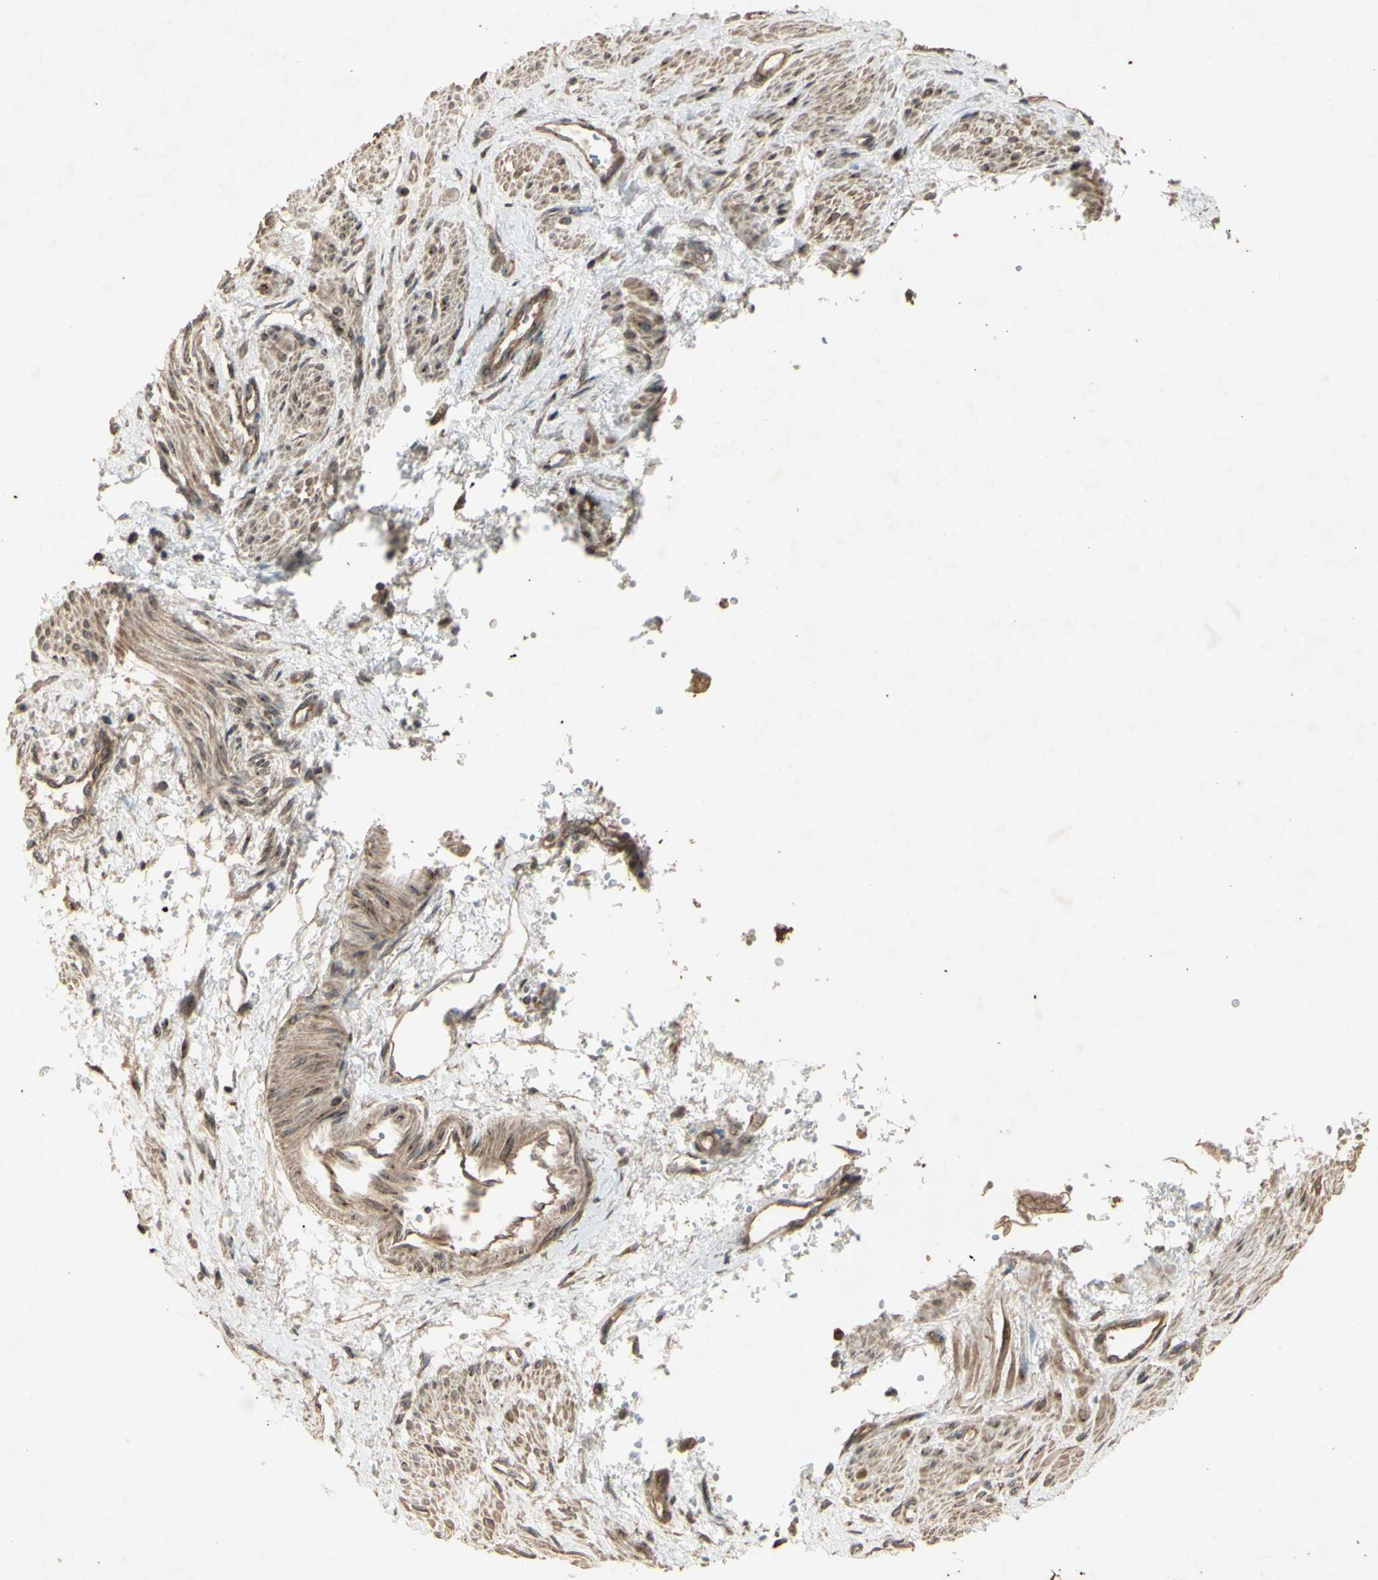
{"staining": {"intensity": "weak", "quantity": ">75%", "location": "cytoplasmic/membranous"}, "tissue": "smooth muscle", "cell_type": "Smooth muscle cells", "image_type": "normal", "snomed": [{"axis": "morphology", "description": "Normal tissue, NOS"}, {"axis": "topography", "description": "Smooth muscle"}, {"axis": "topography", "description": "Uterus"}], "caption": "Immunohistochemistry (DAB (3,3'-diaminobenzidine)) staining of benign human smooth muscle shows weak cytoplasmic/membranous protein positivity in approximately >75% of smooth muscle cells.", "gene": "AP1G1", "patient": {"sex": "female", "age": 39}}